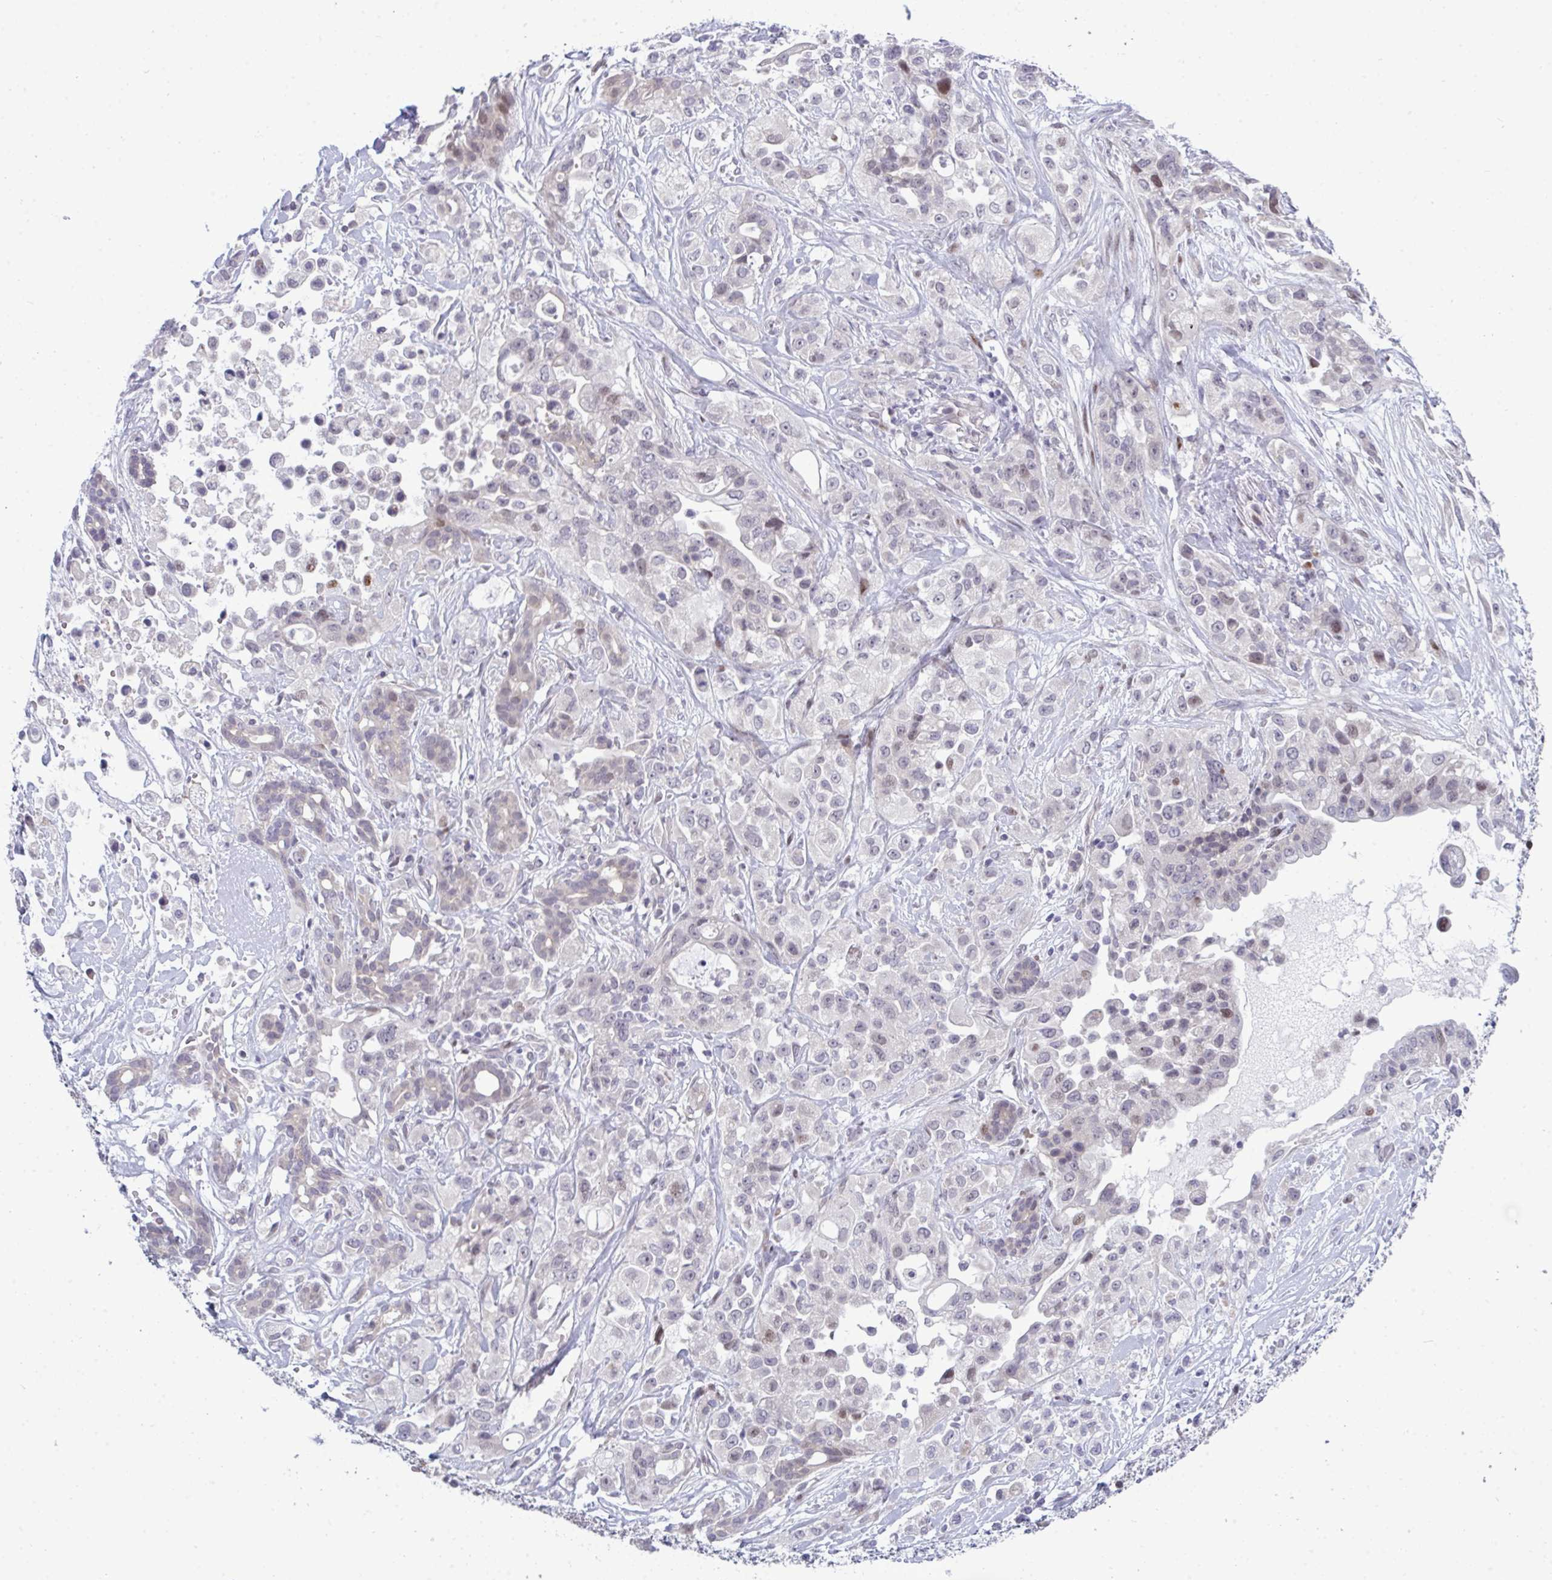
{"staining": {"intensity": "negative", "quantity": "none", "location": "none"}, "tissue": "pancreatic cancer", "cell_type": "Tumor cells", "image_type": "cancer", "snomed": [{"axis": "morphology", "description": "Adenocarcinoma, NOS"}, {"axis": "topography", "description": "Pancreas"}], "caption": "The histopathology image reveals no staining of tumor cells in adenocarcinoma (pancreatic). (DAB (3,3'-diaminobenzidine) immunohistochemistry visualized using brightfield microscopy, high magnification).", "gene": "TAB1", "patient": {"sex": "male", "age": 44}}